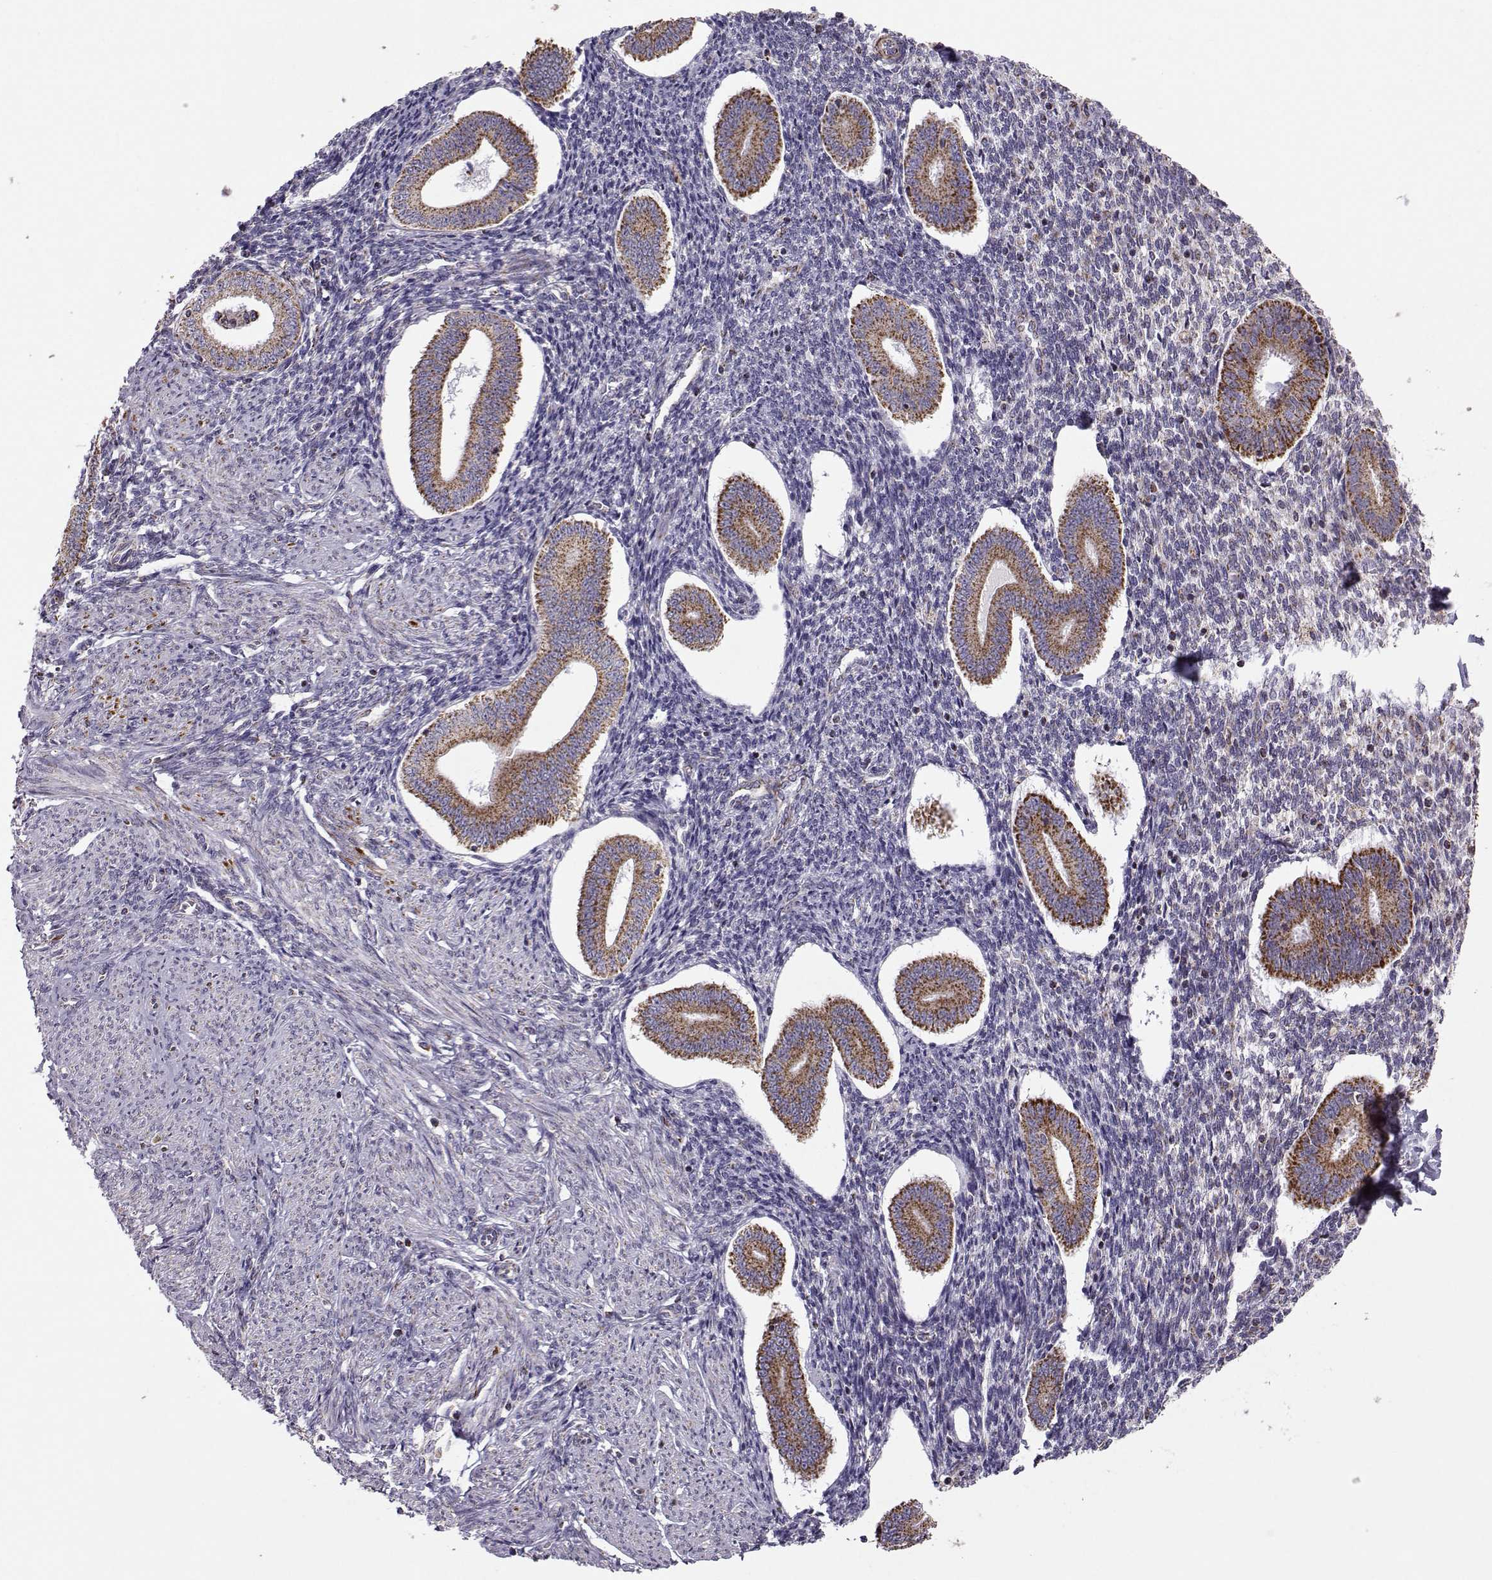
{"staining": {"intensity": "negative", "quantity": "none", "location": "none"}, "tissue": "endometrium", "cell_type": "Cells in endometrial stroma", "image_type": "normal", "snomed": [{"axis": "morphology", "description": "Normal tissue, NOS"}, {"axis": "topography", "description": "Endometrium"}], "caption": "Immunohistochemistry (IHC) micrograph of unremarkable endometrium: human endometrium stained with DAB displays no significant protein positivity in cells in endometrial stroma. The staining is performed using DAB brown chromogen with nuclei counter-stained in using hematoxylin.", "gene": "NECAB3", "patient": {"sex": "female", "age": 40}}